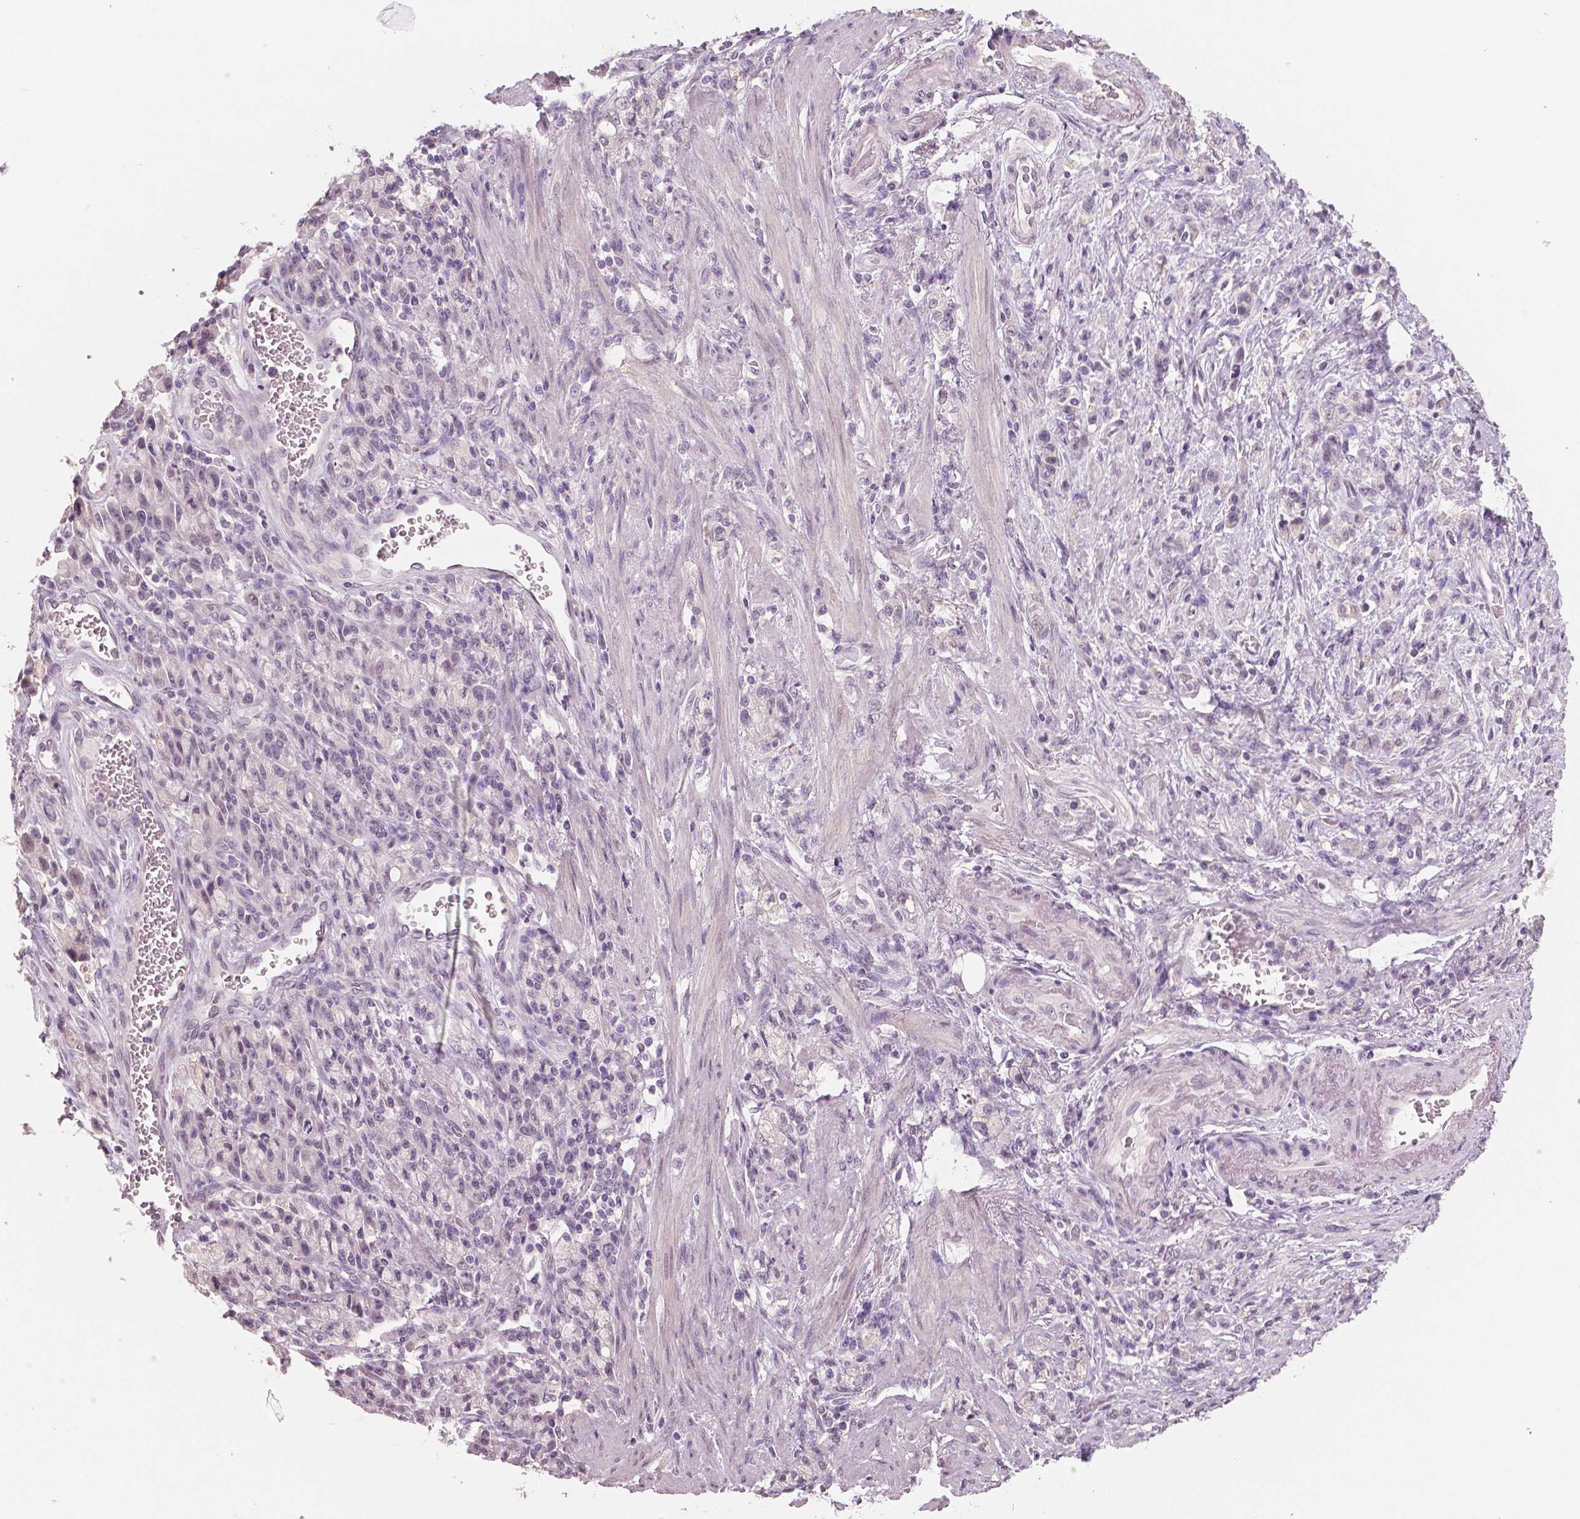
{"staining": {"intensity": "negative", "quantity": "none", "location": "none"}, "tissue": "stomach cancer", "cell_type": "Tumor cells", "image_type": "cancer", "snomed": [{"axis": "morphology", "description": "Adenocarcinoma, NOS"}, {"axis": "topography", "description": "Stomach"}], "caption": "The micrograph shows no significant staining in tumor cells of adenocarcinoma (stomach). The staining is performed using DAB (3,3'-diaminobenzidine) brown chromogen with nuclei counter-stained in using hematoxylin.", "gene": "NECAB1", "patient": {"sex": "male", "age": 77}}